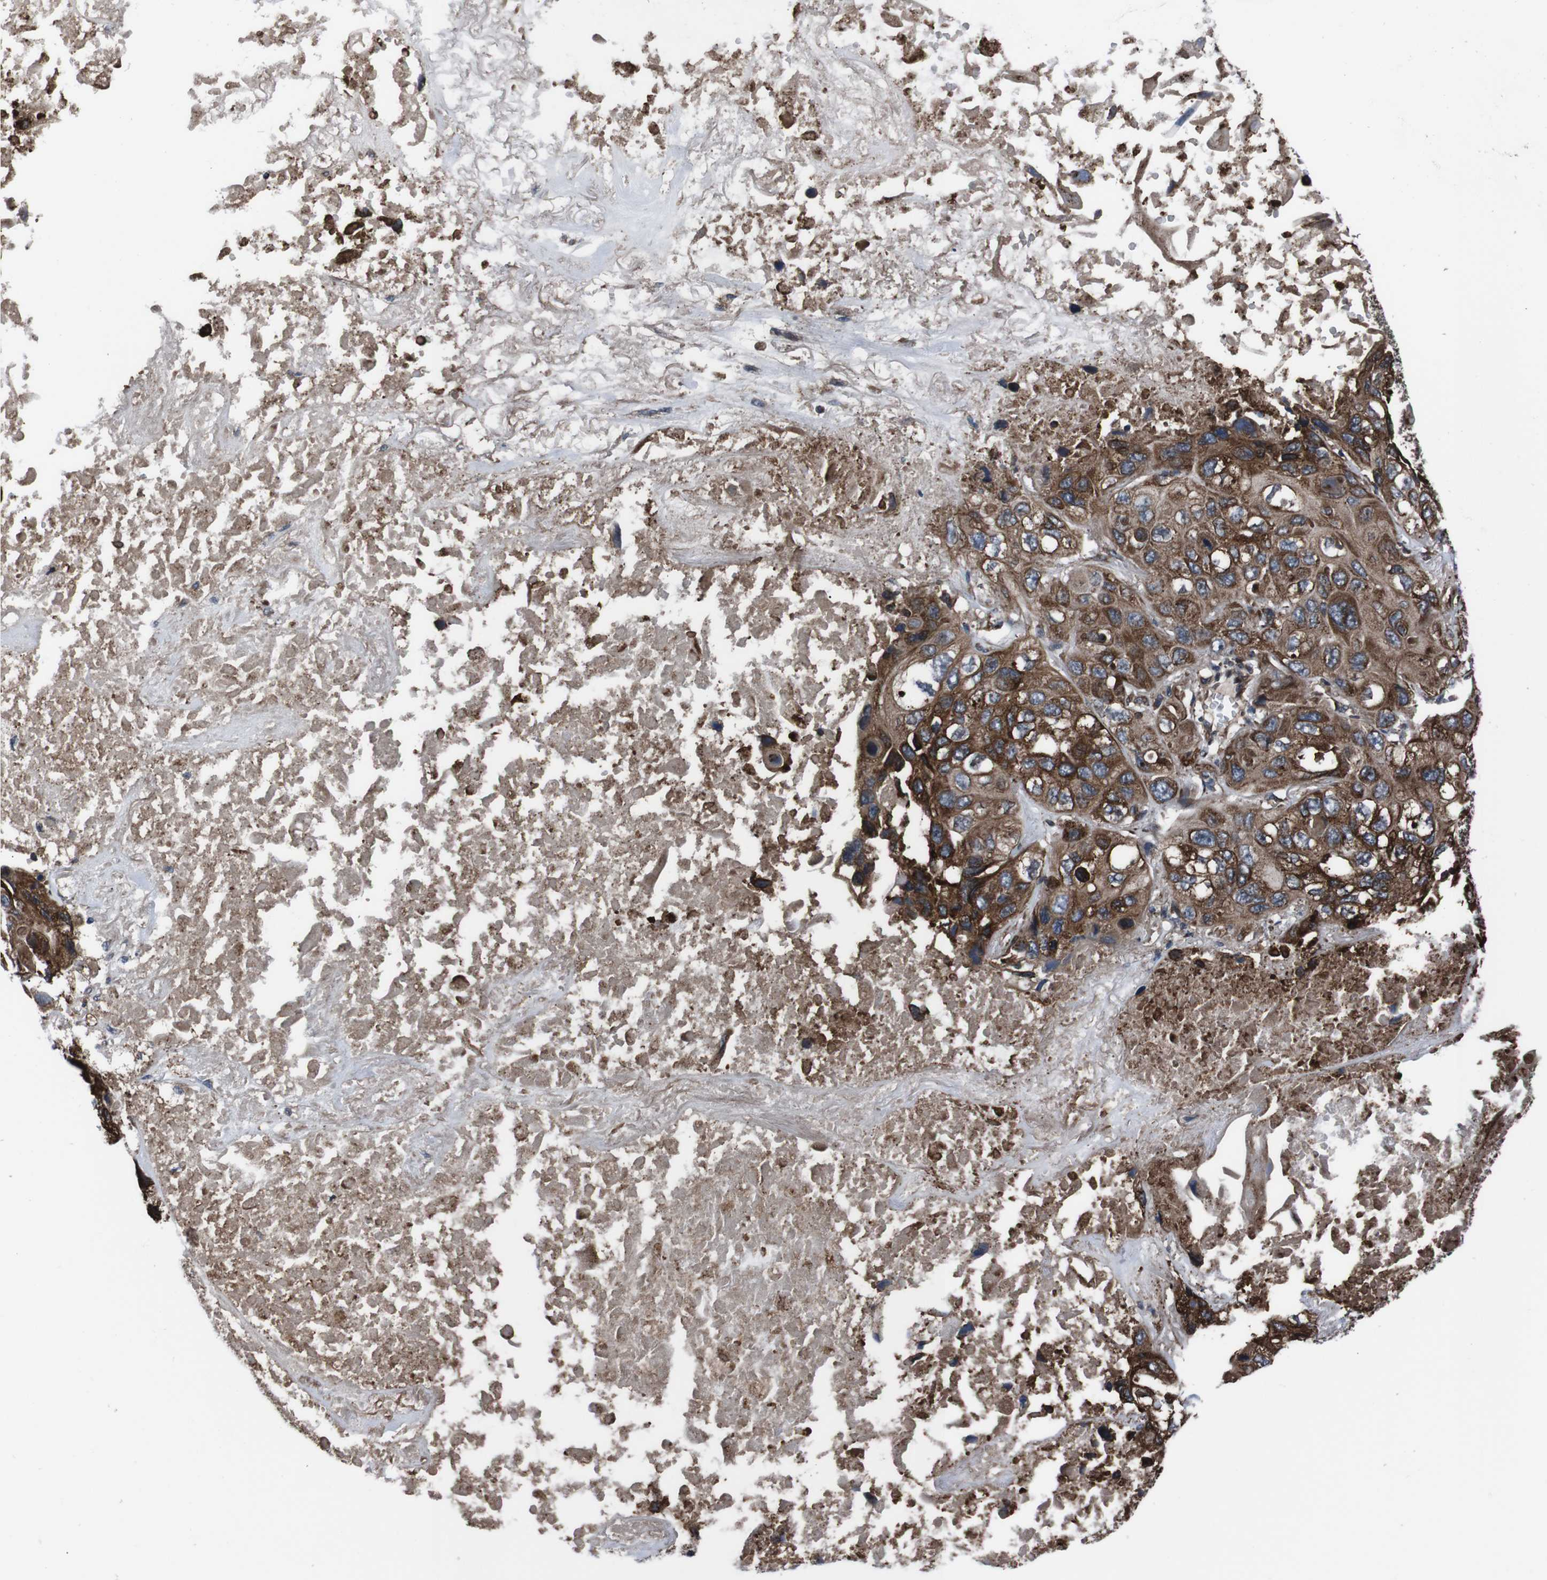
{"staining": {"intensity": "strong", "quantity": ">75%", "location": "cytoplasmic/membranous"}, "tissue": "lung cancer", "cell_type": "Tumor cells", "image_type": "cancer", "snomed": [{"axis": "morphology", "description": "Squamous cell carcinoma, NOS"}, {"axis": "topography", "description": "Lung"}], "caption": "Brown immunohistochemical staining in human squamous cell carcinoma (lung) exhibits strong cytoplasmic/membranous positivity in approximately >75% of tumor cells.", "gene": "EIF4A2", "patient": {"sex": "female", "age": 73}}